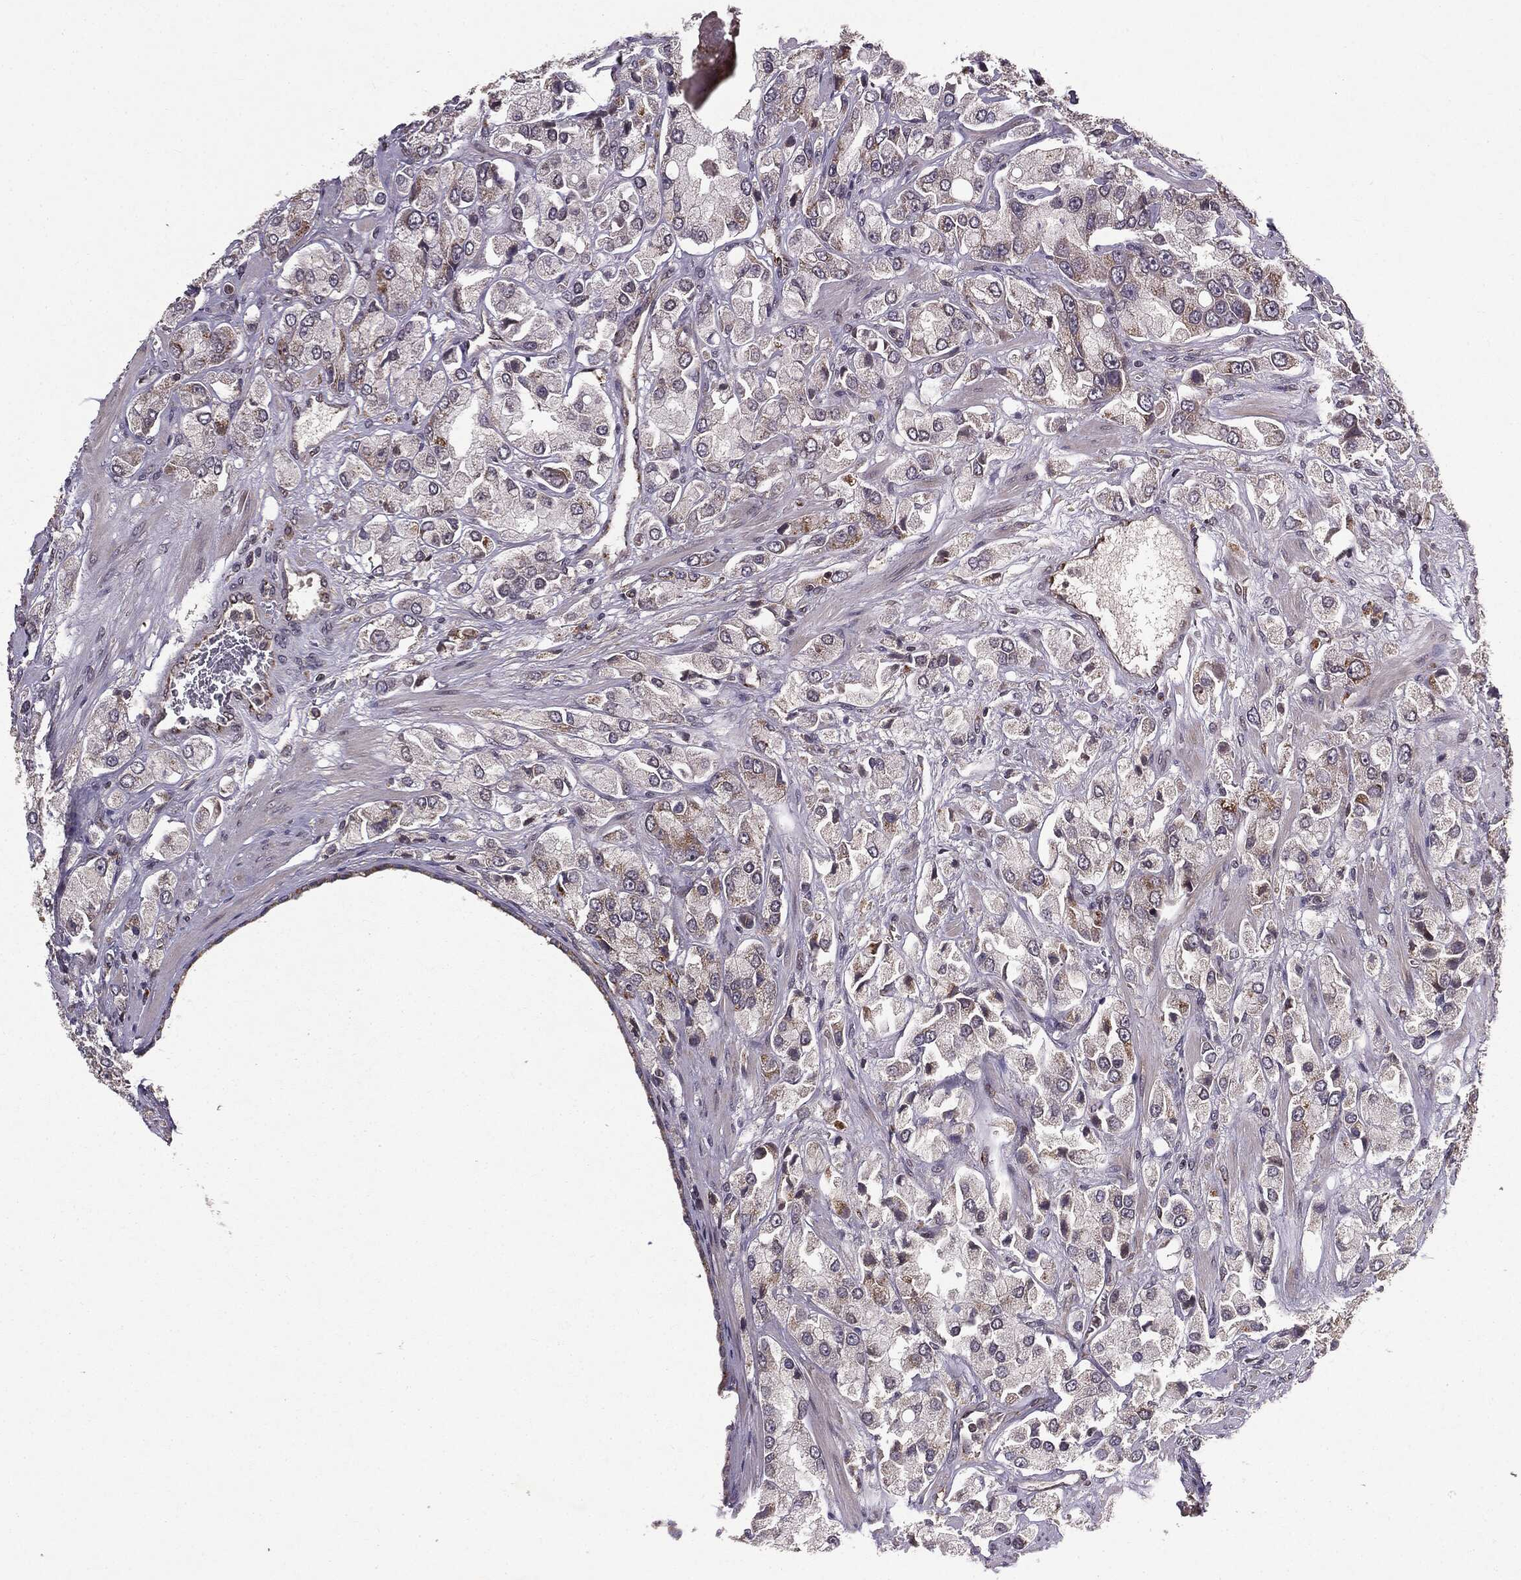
{"staining": {"intensity": "moderate", "quantity": "<25%", "location": "cytoplasmic/membranous"}, "tissue": "prostate cancer", "cell_type": "Tumor cells", "image_type": "cancer", "snomed": [{"axis": "morphology", "description": "Adenocarcinoma, NOS"}, {"axis": "topography", "description": "Prostate and seminal vesicle, NOS"}, {"axis": "topography", "description": "Prostate"}], "caption": "Prostate cancer (adenocarcinoma) was stained to show a protein in brown. There is low levels of moderate cytoplasmic/membranous positivity in approximately <25% of tumor cells.", "gene": "PLPPR2", "patient": {"sex": "male", "age": 64}}